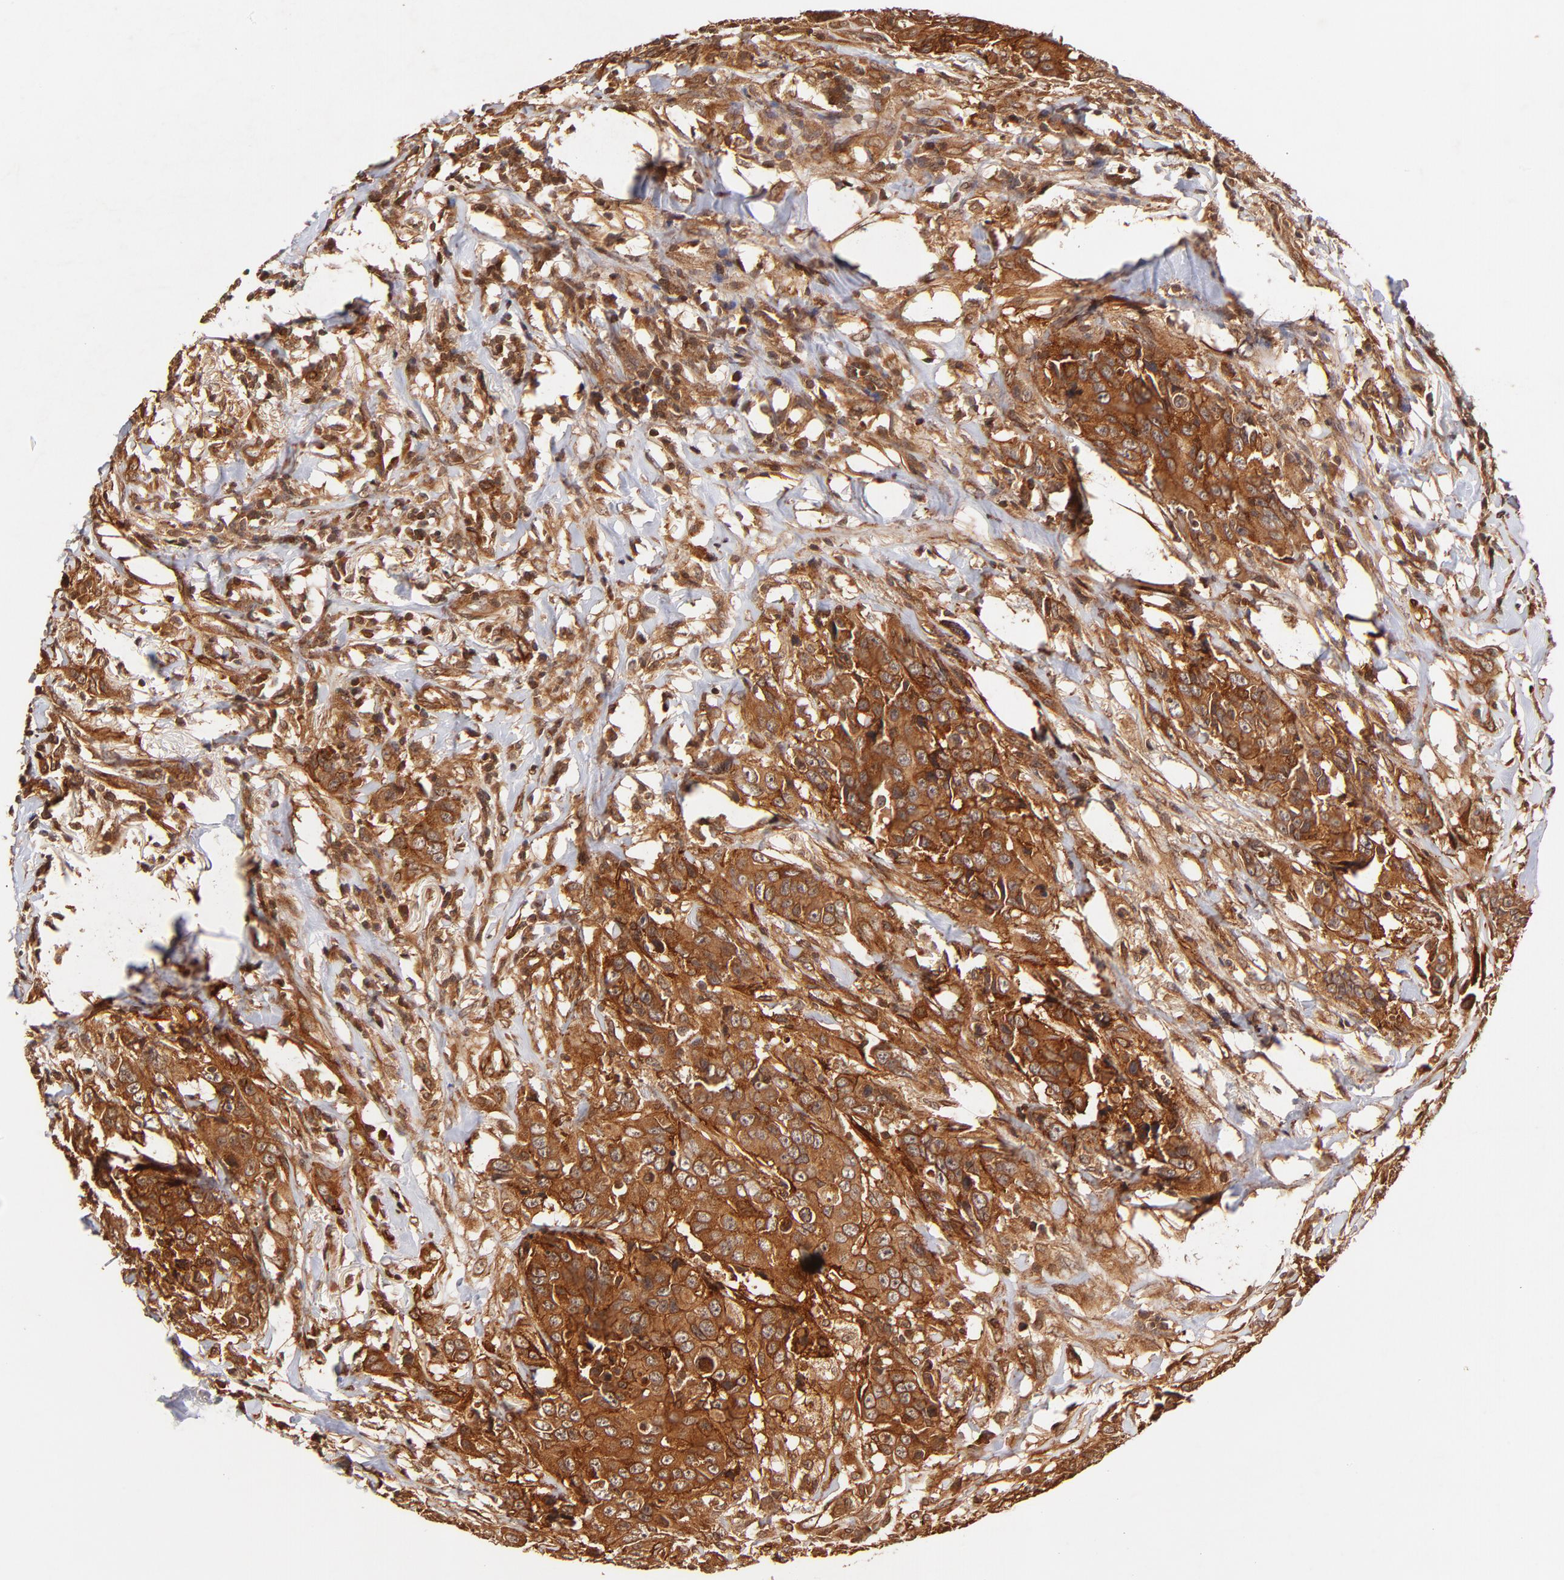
{"staining": {"intensity": "strong", "quantity": ">75%", "location": "cytoplasmic/membranous"}, "tissue": "breast cancer", "cell_type": "Tumor cells", "image_type": "cancer", "snomed": [{"axis": "morphology", "description": "Duct carcinoma"}, {"axis": "topography", "description": "Breast"}], "caption": "The image demonstrates immunohistochemical staining of breast cancer (intraductal carcinoma). There is strong cytoplasmic/membranous positivity is identified in approximately >75% of tumor cells.", "gene": "ITGB1", "patient": {"sex": "female", "age": 54}}